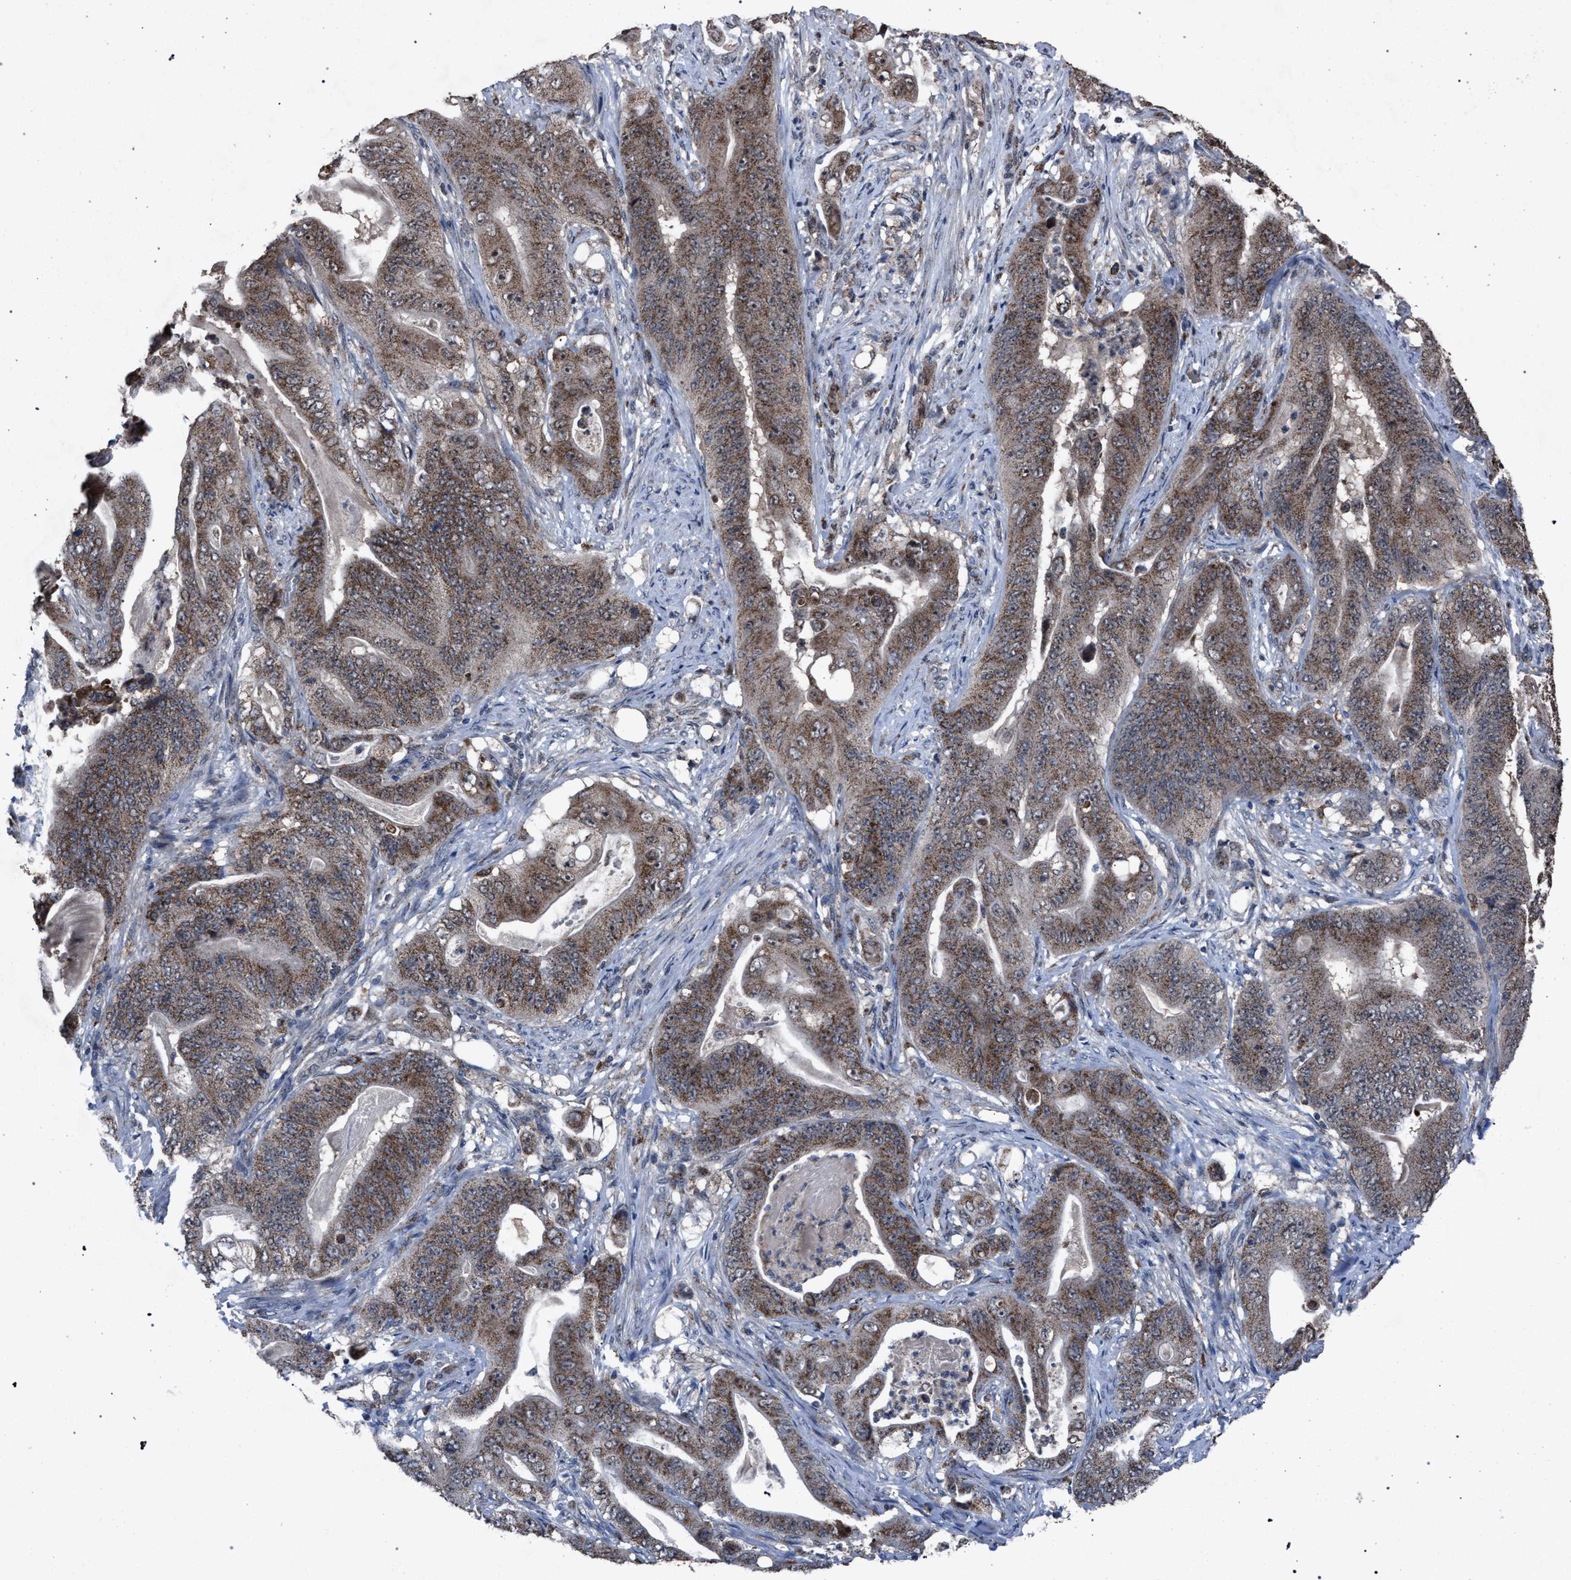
{"staining": {"intensity": "moderate", "quantity": ">75%", "location": "cytoplasmic/membranous,nuclear"}, "tissue": "stomach cancer", "cell_type": "Tumor cells", "image_type": "cancer", "snomed": [{"axis": "morphology", "description": "Adenocarcinoma, NOS"}, {"axis": "topography", "description": "Stomach"}], "caption": "Stomach cancer stained for a protein (brown) exhibits moderate cytoplasmic/membranous and nuclear positive staining in approximately >75% of tumor cells.", "gene": "HSD17B4", "patient": {"sex": "female", "age": 73}}